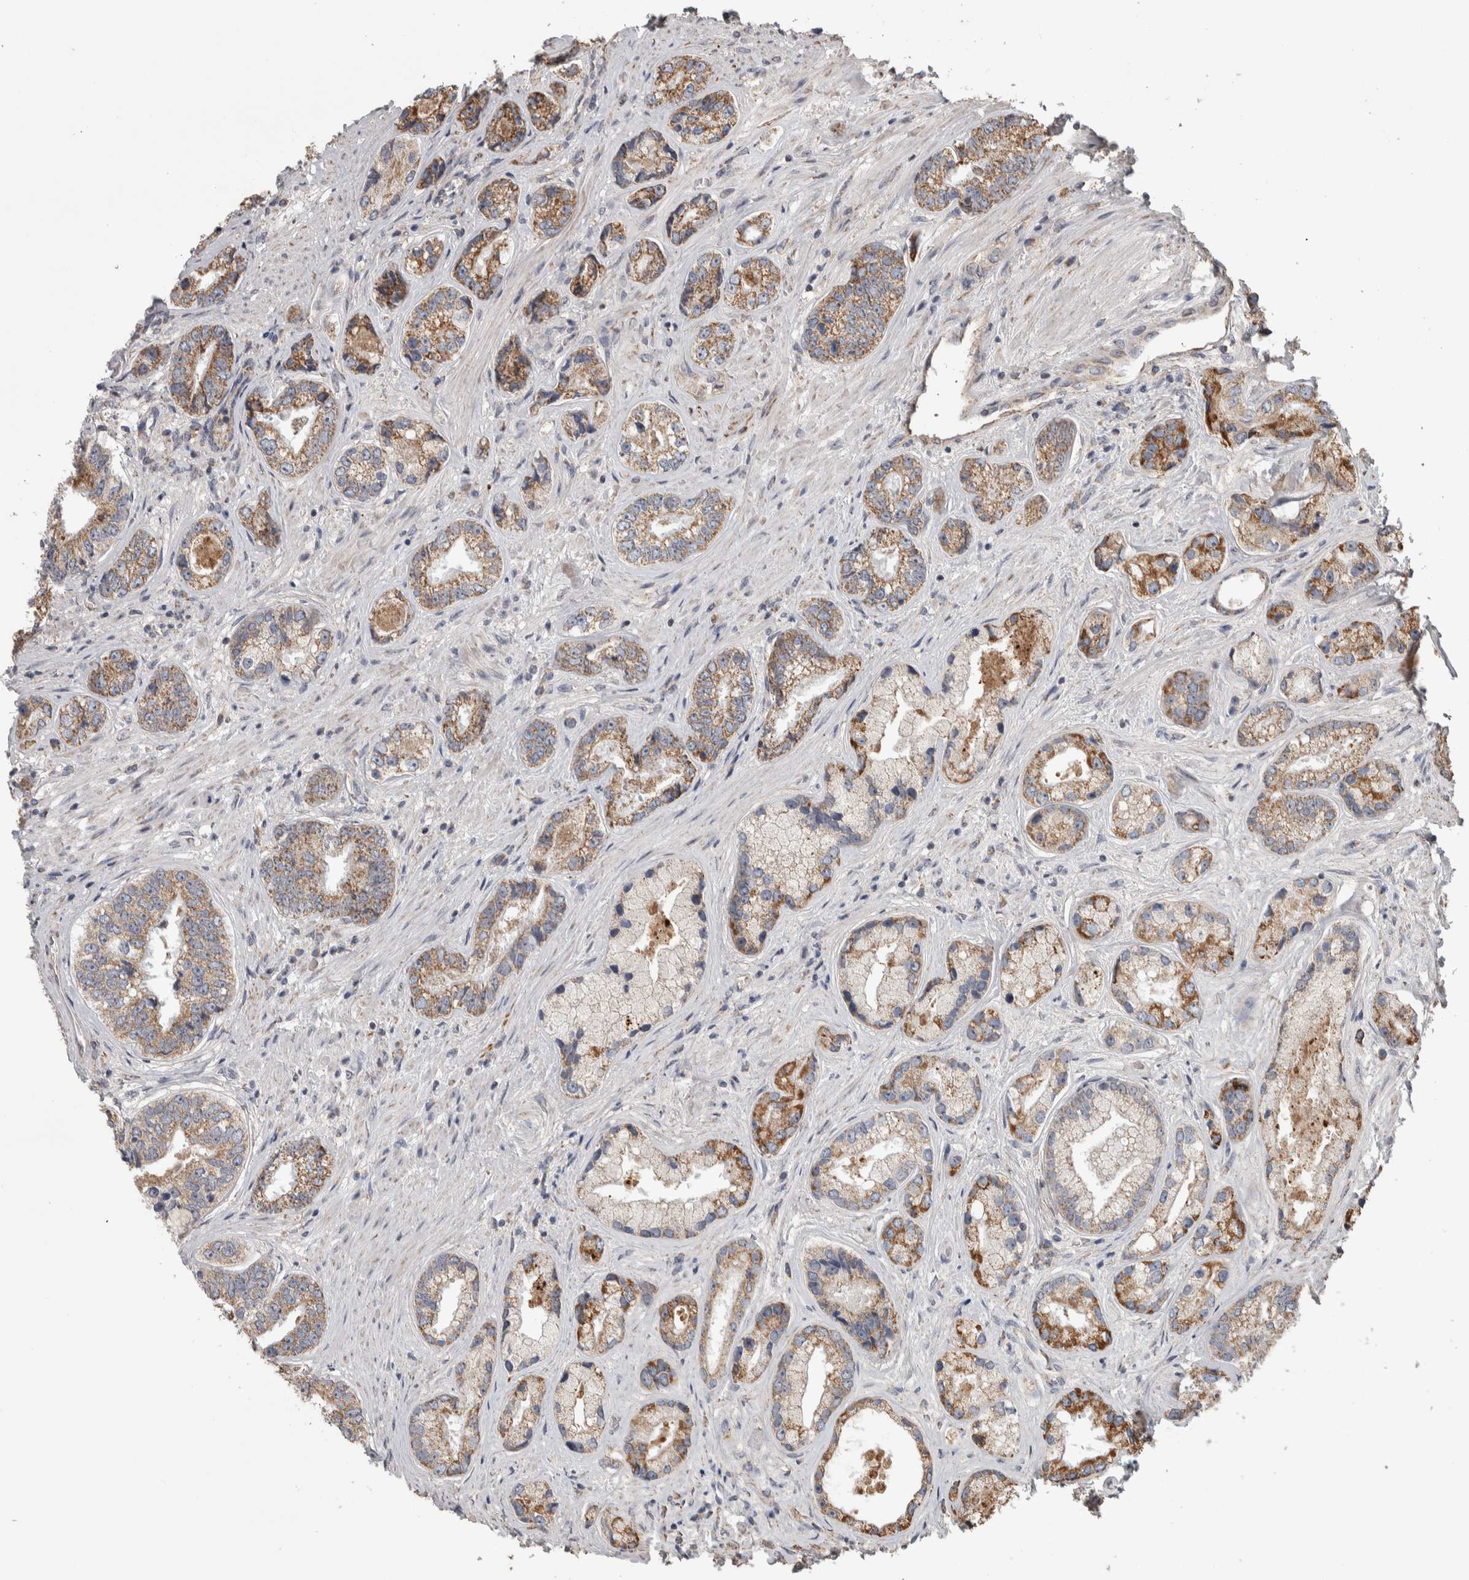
{"staining": {"intensity": "moderate", "quantity": ">75%", "location": "cytoplasmic/membranous"}, "tissue": "prostate cancer", "cell_type": "Tumor cells", "image_type": "cancer", "snomed": [{"axis": "morphology", "description": "Adenocarcinoma, High grade"}, {"axis": "topography", "description": "Prostate"}], "caption": "This photomicrograph shows IHC staining of prostate cancer (high-grade adenocarcinoma), with medium moderate cytoplasmic/membranous staining in about >75% of tumor cells.", "gene": "SCO1", "patient": {"sex": "male", "age": 61}}